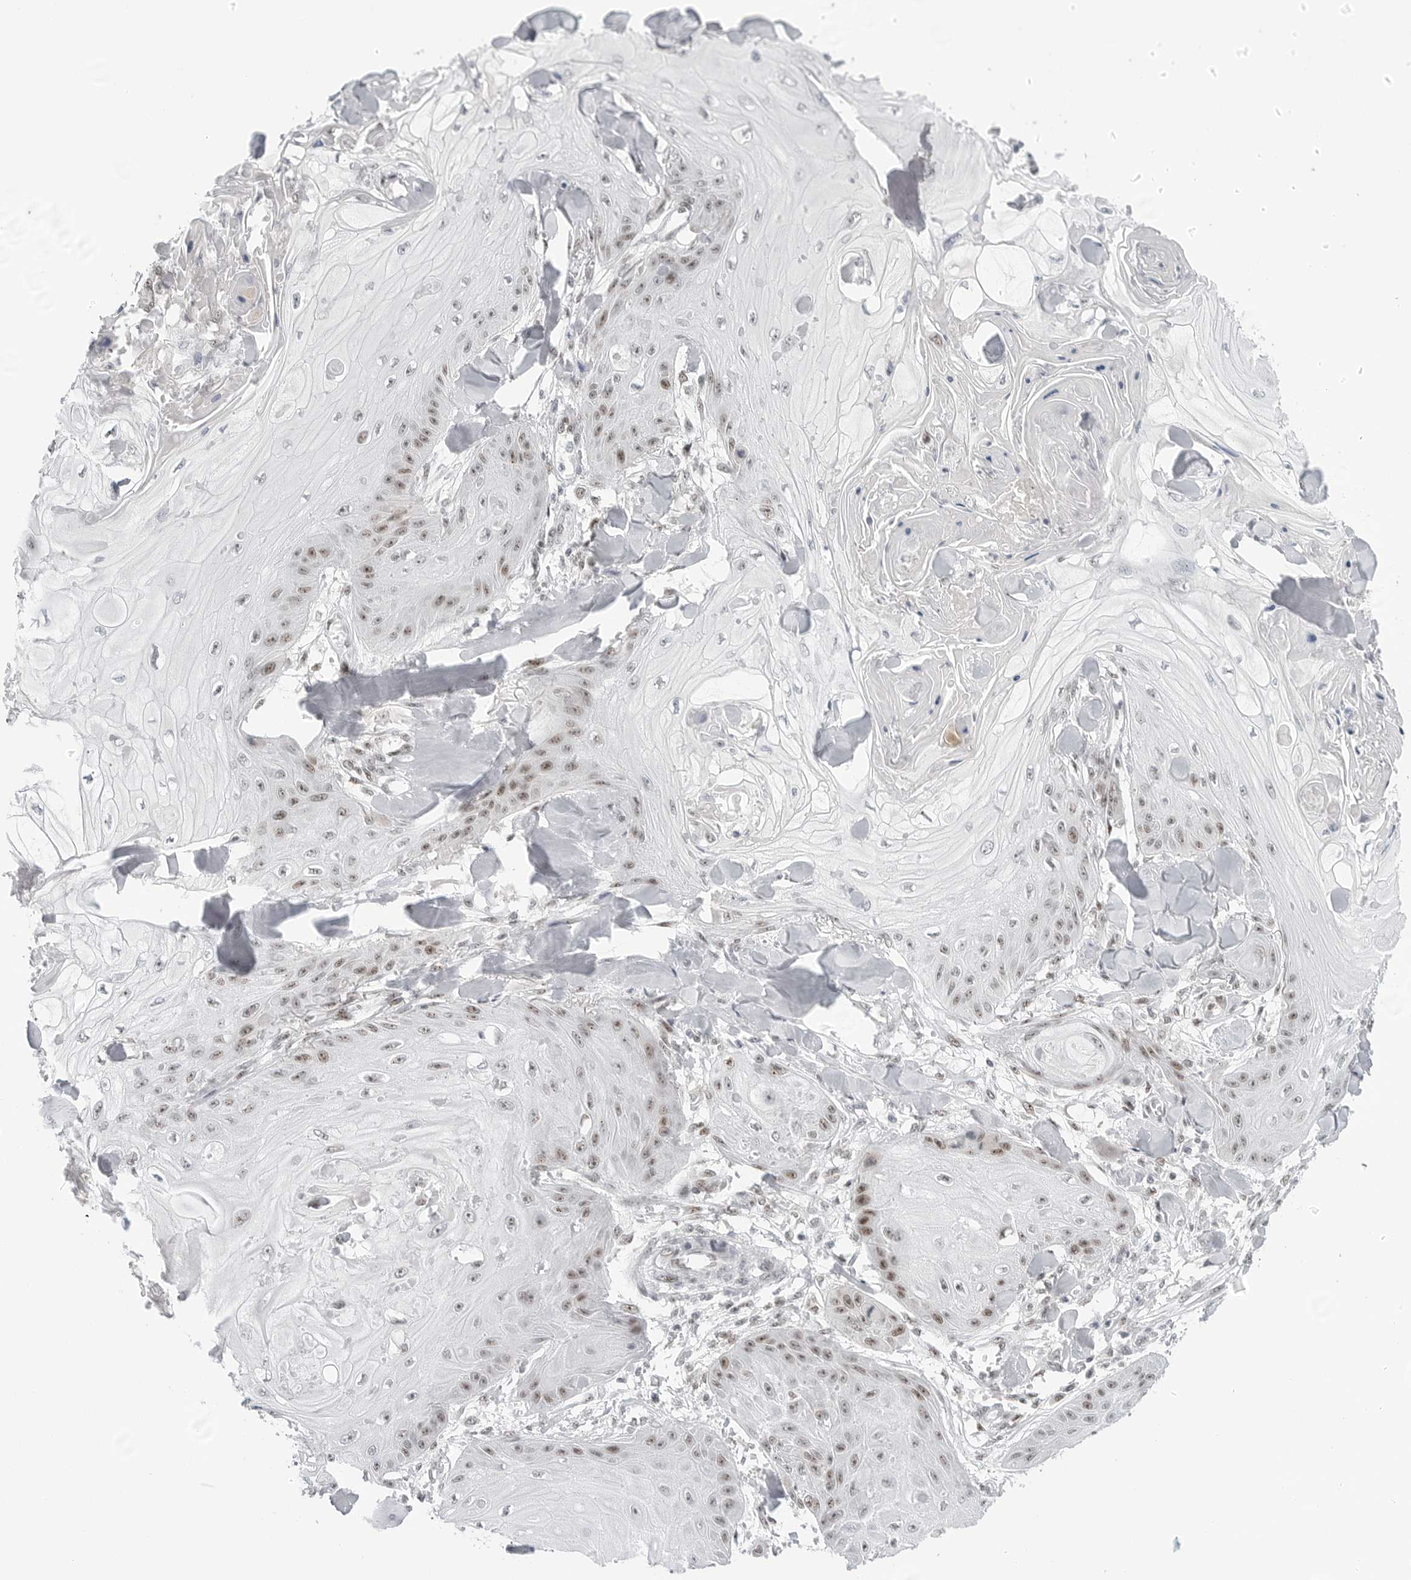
{"staining": {"intensity": "weak", "quantity": "25%-75%", "location": "nuclear"}, "tissue": "skin cancer", "cell_type": "Tumor cells", "image_type": "cancer", "snomed": [{"axis": "morphology", "description": "Squamous cell carcinoma, NOS"}, {"axis": "topography", "description": "Skin"}], "caption": "Tumor cells show weak nuclear positivity in approximately 25%-75% of cells in skin squamous cell carcinoma. (DAB (3,3'-diaminobenzidine) = brown stain, brightfield microscopy at high magnification).", "gene": "WRAP53", "patient": {"sex": "male", "age": 74}}